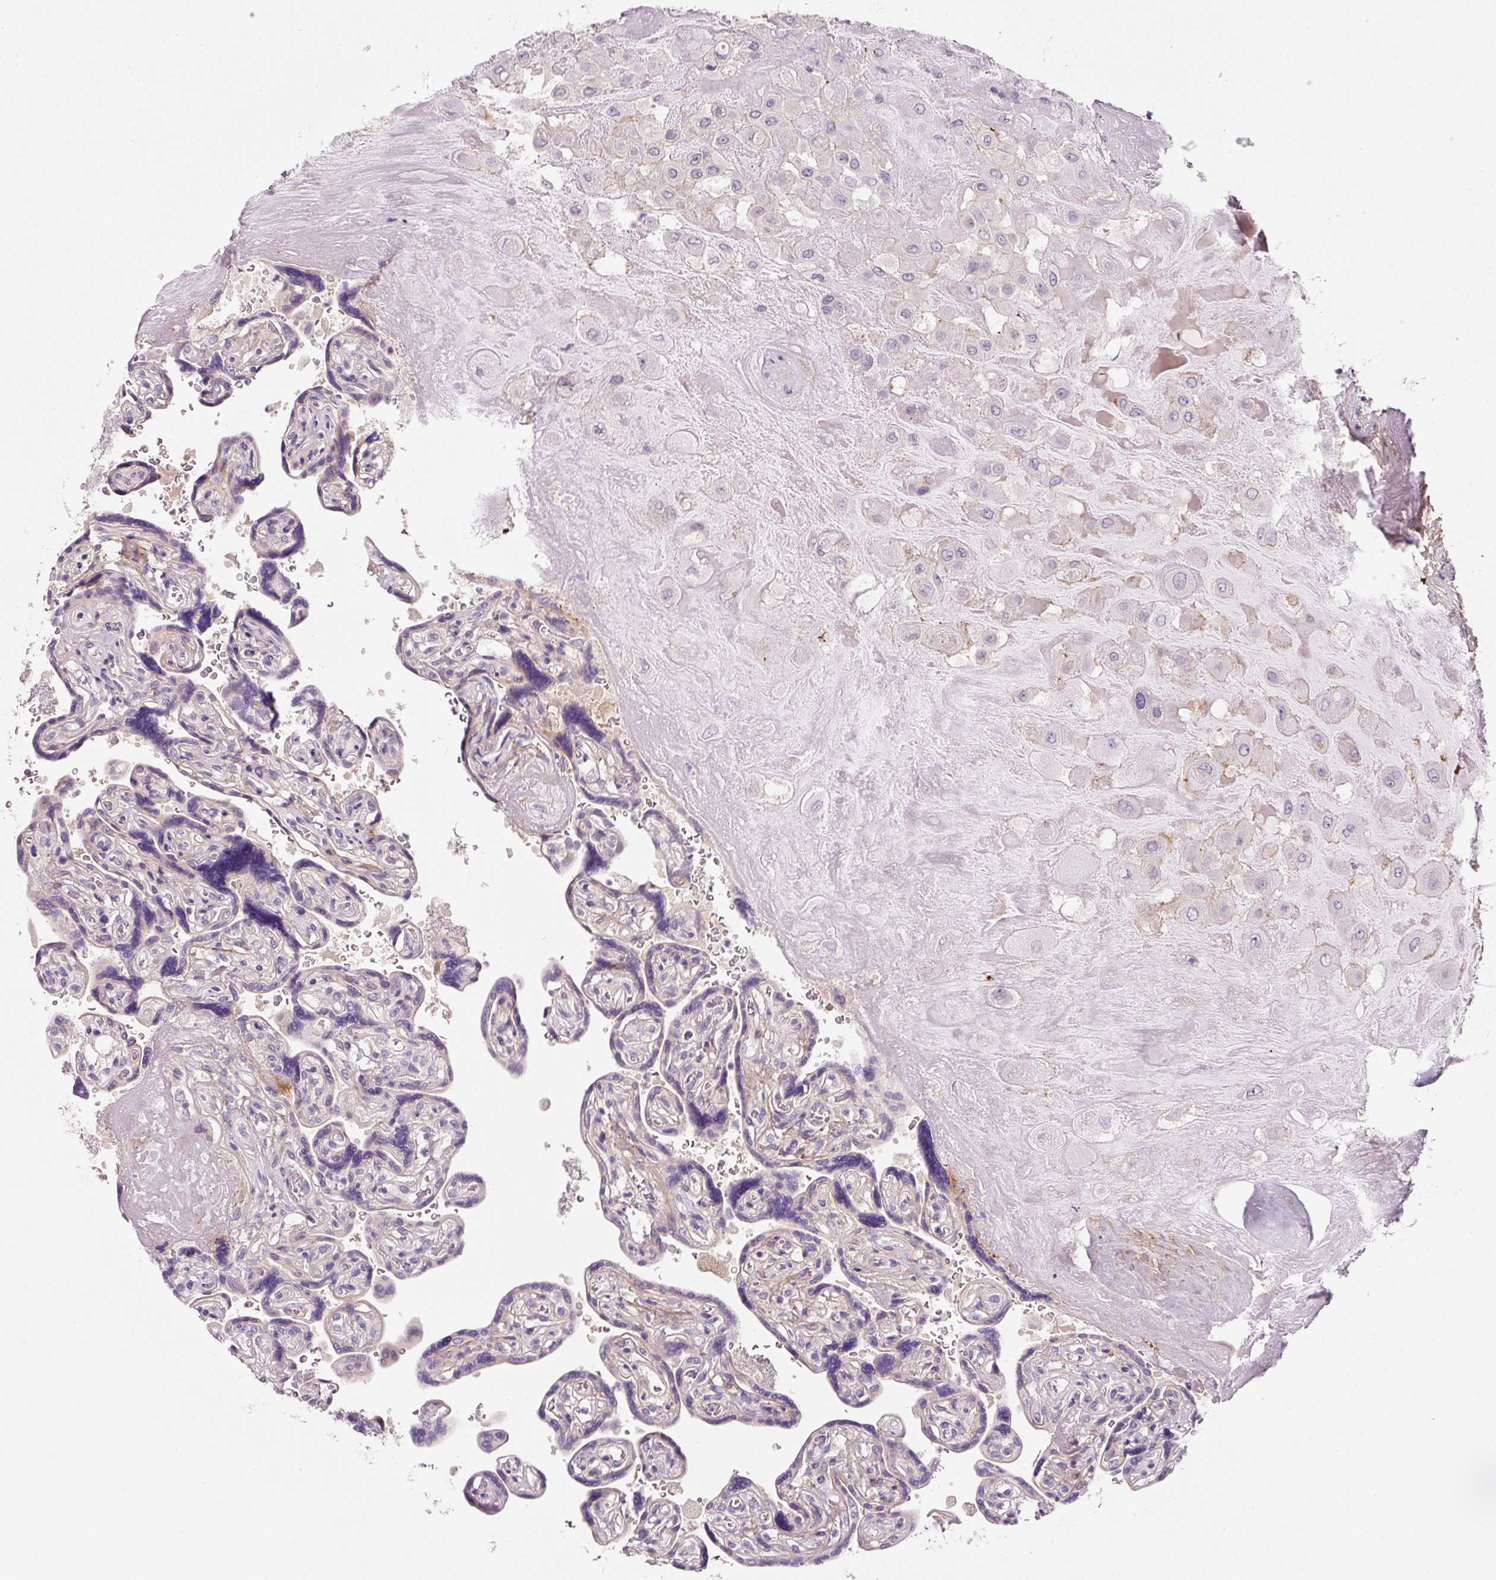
{"staining": {"intensity": "negative", "quantity": "none", "location": "none"}, "tissue": "placenta", "cell_type": "Decidual cells", "image_type": "normal", "snomed": [{"axis": "morphology", "description": "Normal tissue, NOS"}, {"axis": "topography", "description": "Placenta"}], "caption": "Decidual cells show no significant positivity in benign placenta. (DAB immunohistochemistry visualized using brightfield microscopy, high magnification).", "gene": "SOS2", "patient": {"sex": "female", "age": 32}}